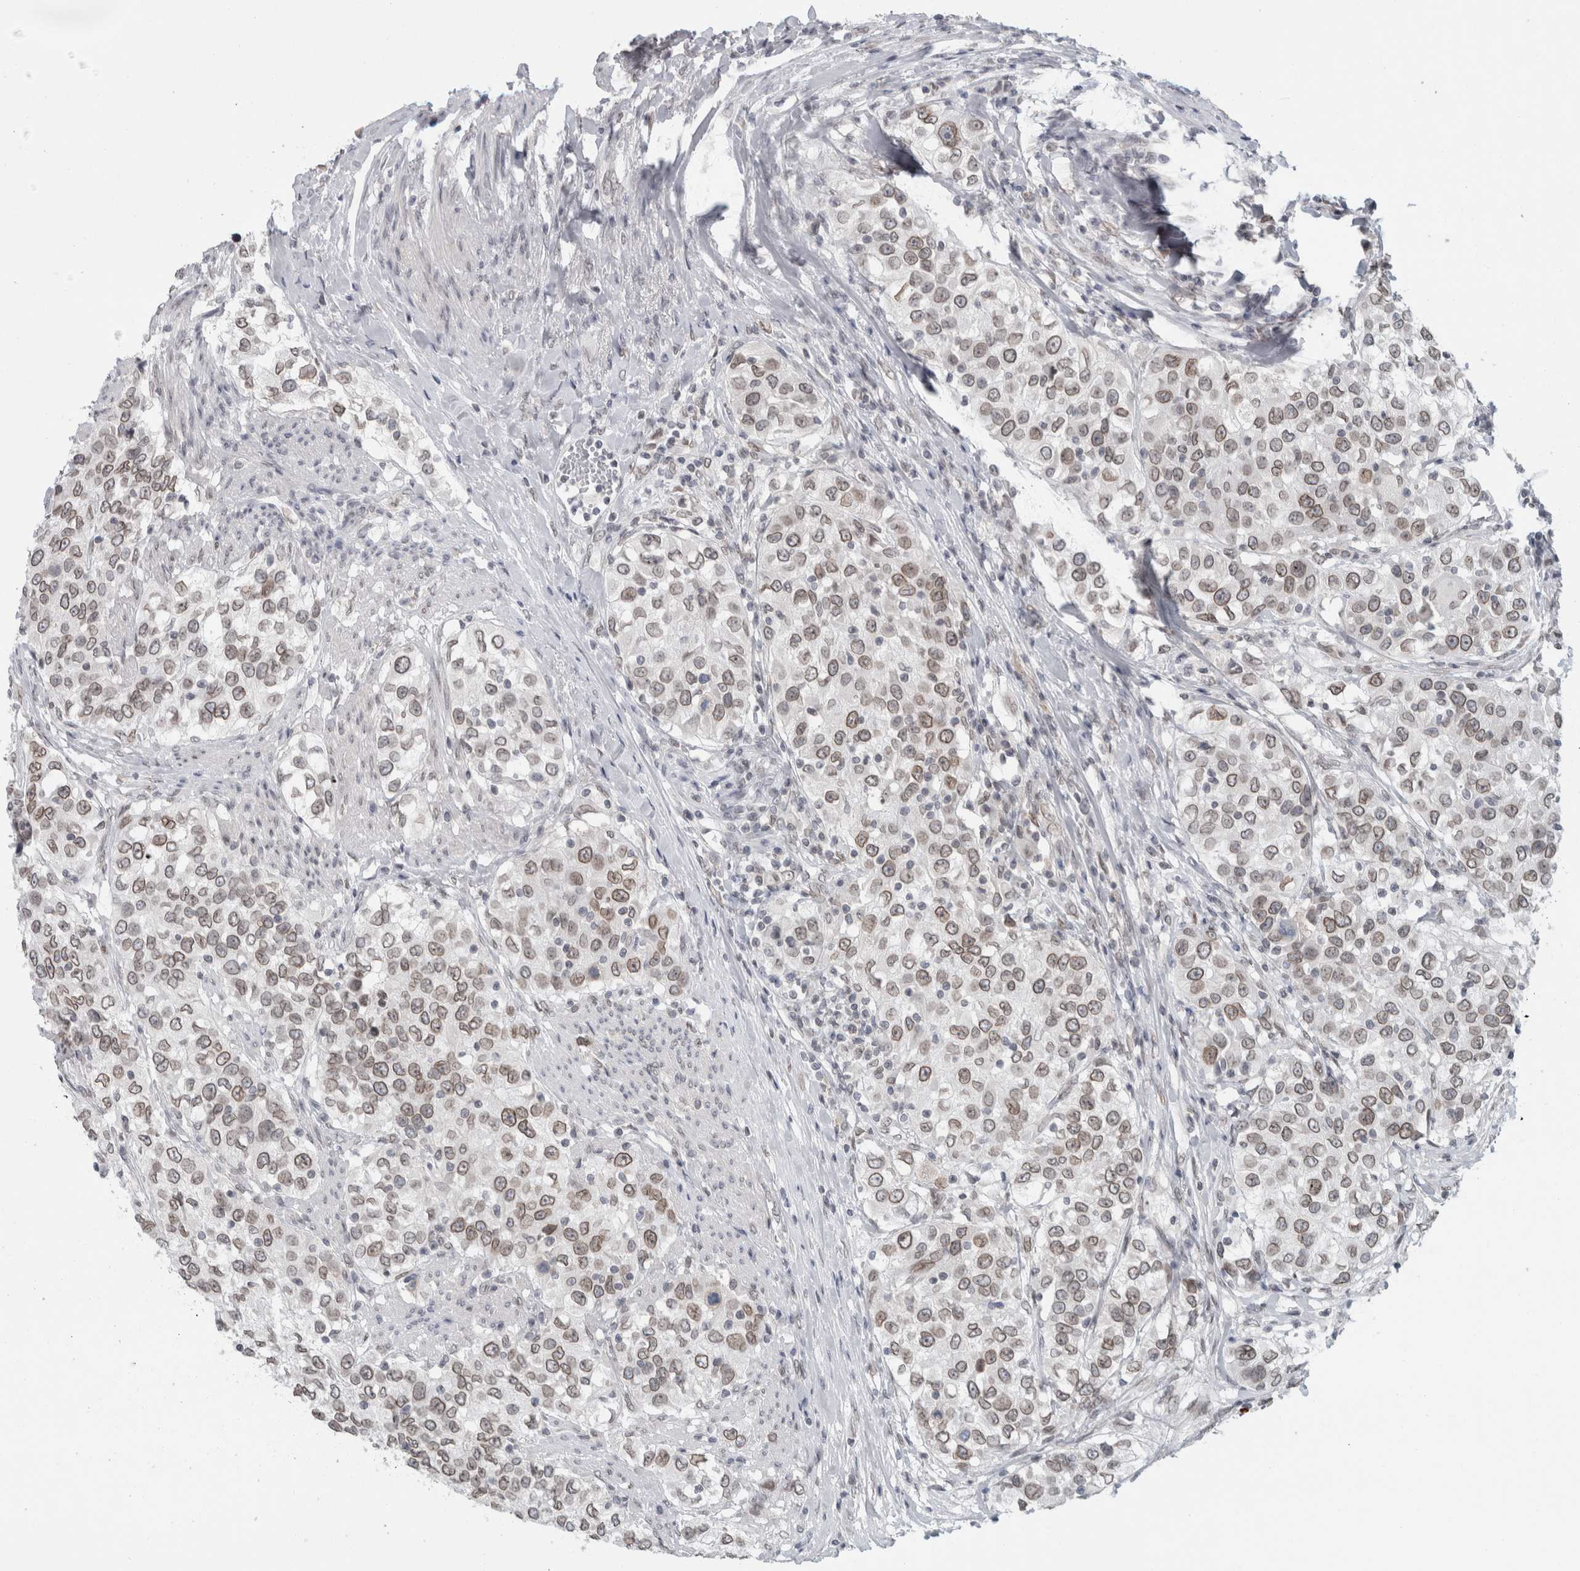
{"staining": {"intensity": "weak", "quantity": ">75%", "location": "cytoplasmic/membranous,nuclear"}, "tissue": "urothelial cancer", "cell_type": "Tumor cells", "image_type": "cancer", "snomed": [{"axis": "morphology", "description": "Urothelial carcinoma, High grade"}, {"axis": "topography", "description": "Urinary bladder"}], "caption": "Immunohistochemical staining of human urothelial cancer exhibits low levels of weak cytoplasmic/membranous and nuclear positivity in approximately >75% of tumor cells. (brown staining indicates protein expression, while blue staining denotes nuclei).", "gene": "ZNF770", "patient": {"sex": "female", "age": 80}}